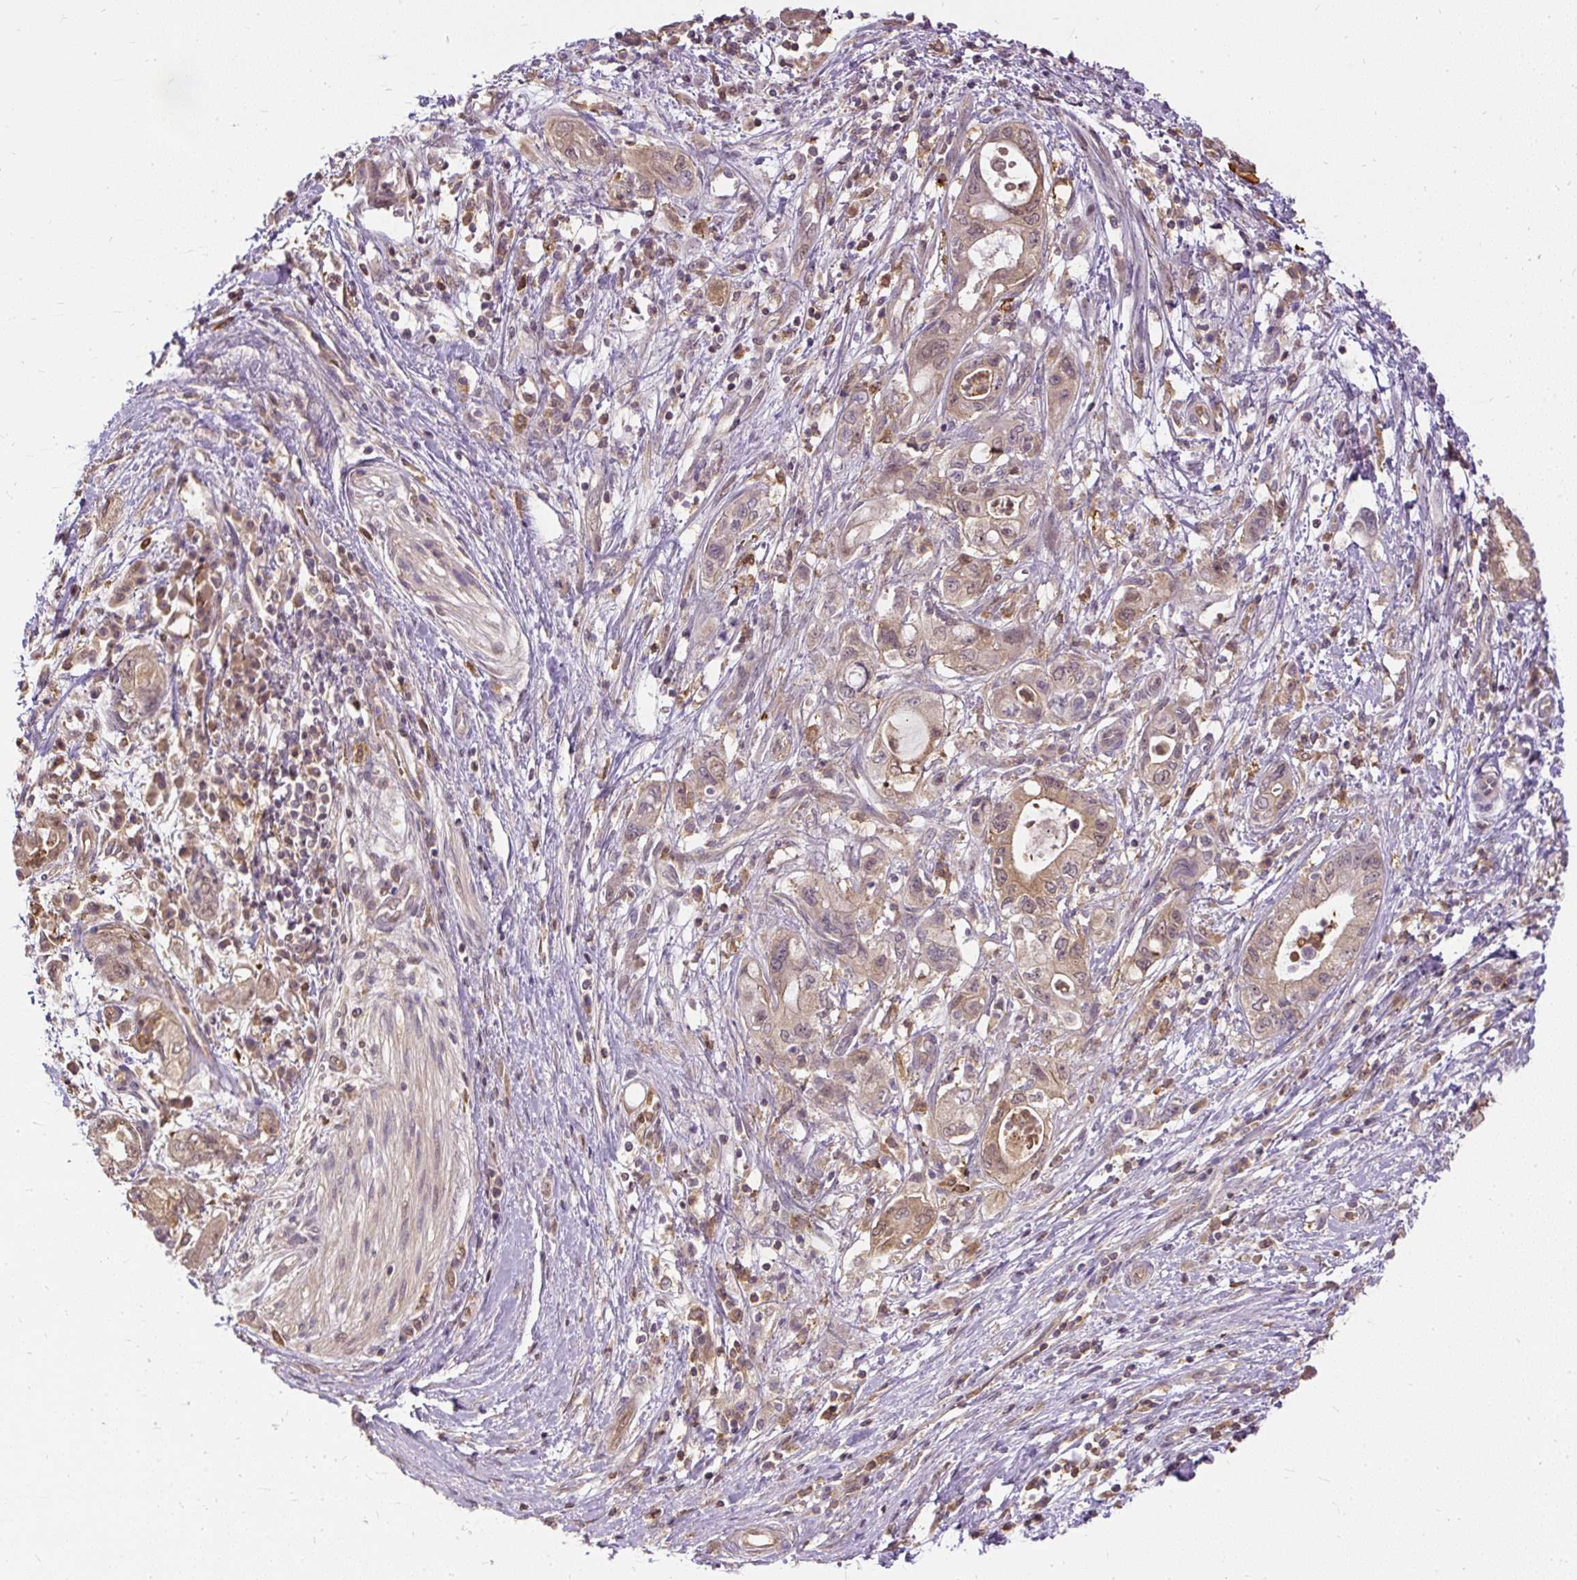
{"staining": {"intensity": "weak", "quantity": "25%-75%", "location": "cytoplasmic/membranous"}, "tissue": "pancreatic cancer", "cell_type": "Tumor cells", "image_type": "cancer", "snomed": [{"axis": "morphology", "description": "Adenocarcinoma, NOS"}, {"axis": "topography", "description": "Pancreas"}], "caption": "Immunohistochemical staining of pancreatic cancer exhibits low levels of weak cytoplasmic/membranous protein staining in about 25%-75% of tumor cells.", "gene": "AP5S1", "patient": {"sex": "female", "age": 73}}